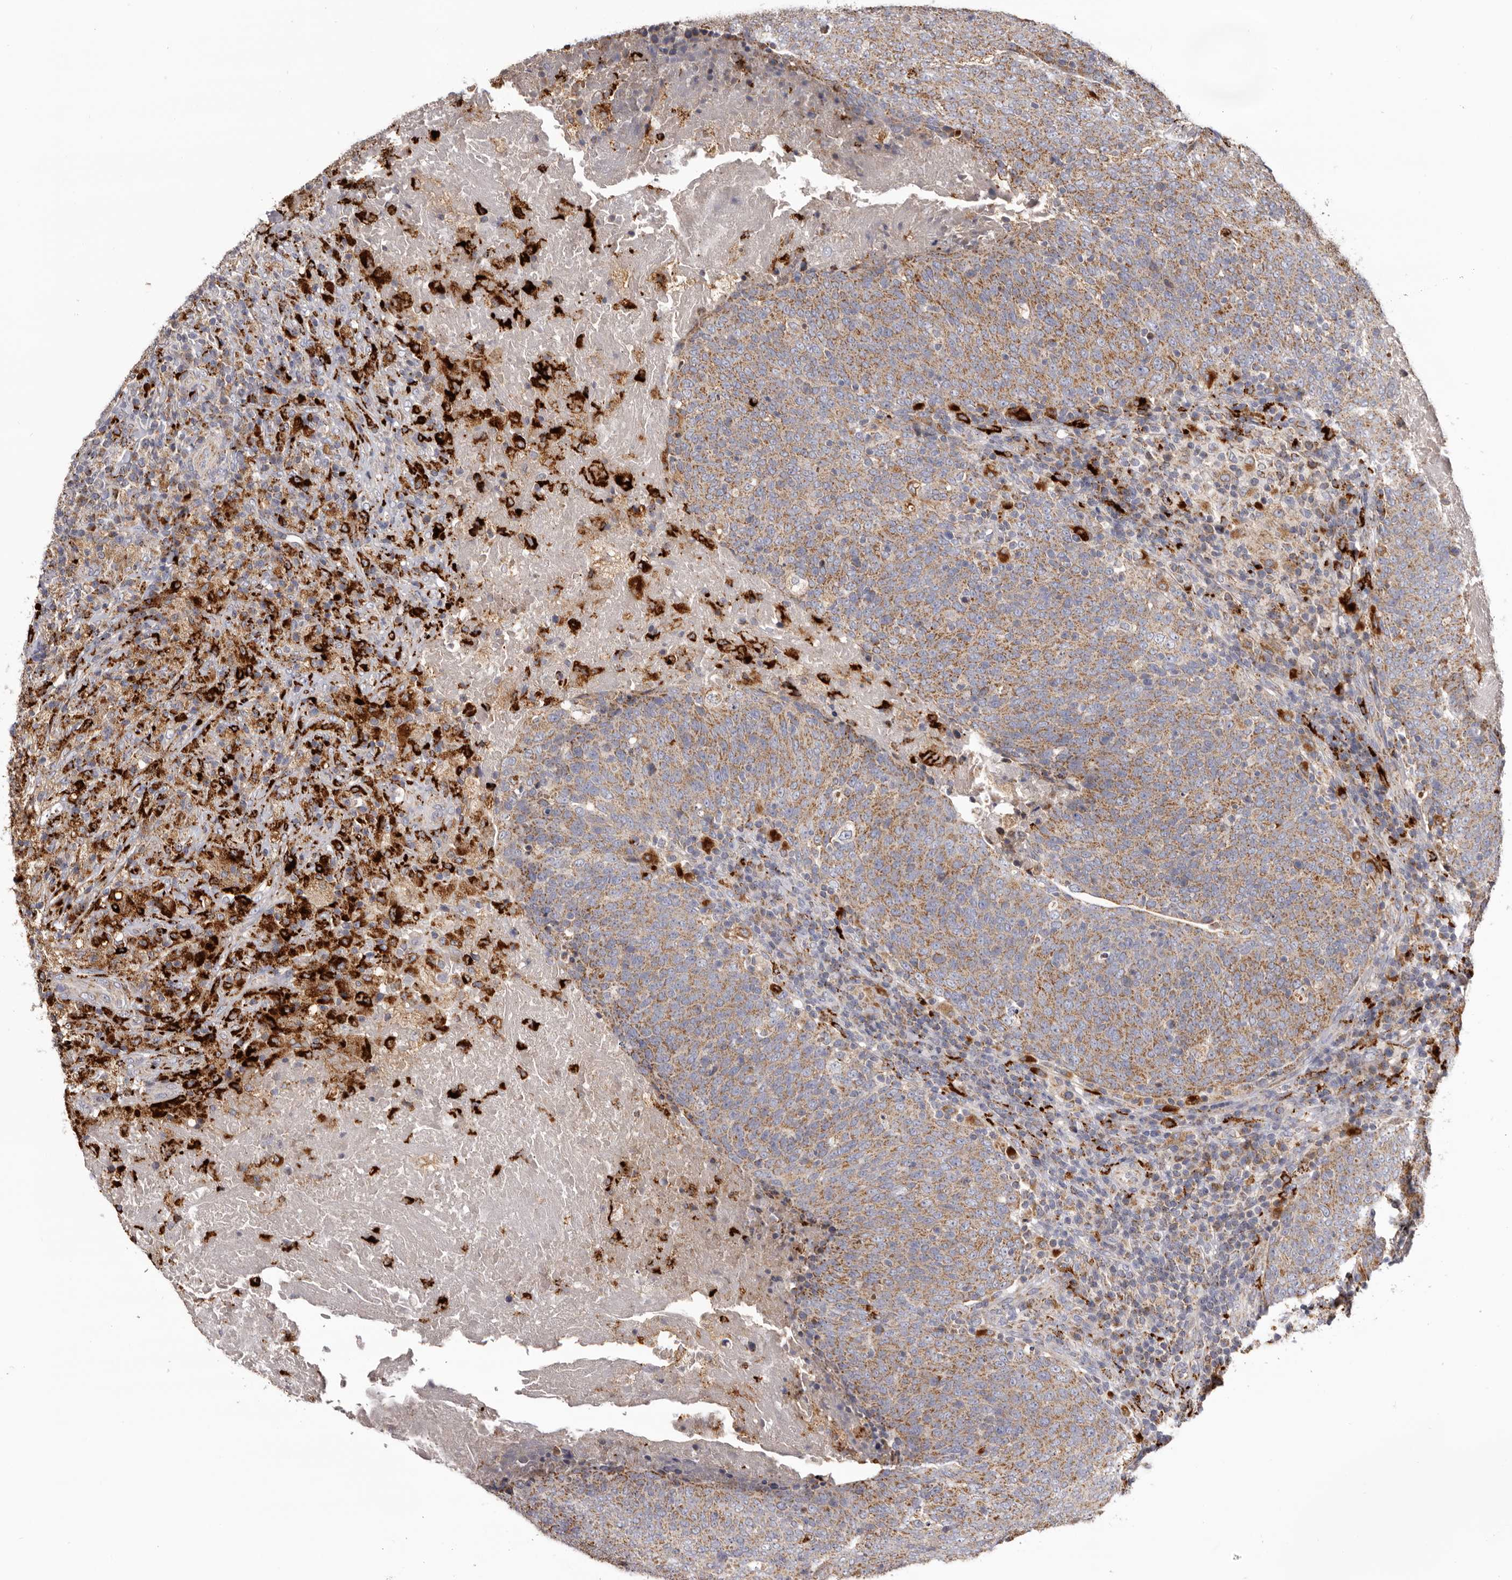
{"staining": {"intensity": "moderate", "quantity": ">75%", "location": "cytoplasmic/membranous"}, "tissue": "head and neck cancer", "cell_type": "Tumor cells", "image_type": "cancer", "snomed": [{"axis": "morphology", "description": "Squamous cell carcinoma, NOS"}, {"axis": "morphology", "description": "Squamous cell carcinoma, metastatic, NOS"}, {"axis": "topography", "description": "Lymph node"}, {"axis": "topography", "description": "Head-Neck"}], "caption": "Immunohistochemistry (IHC) staining of head and neck squamous cell carcinoma, which reveals medium levels of moderate cytoplasmic/membranous positivity in approximately >75% of tumor cells indicating moderate cytoplasmic/membranous protein expression. The staining was performed using DAB (3,3'-diaminobenzidine) (brown) for protein detection and nuclei were counterstained in hematoxylin (blue).", "gene": "MECR", "patient": {"sex": "male", "age": 62}}